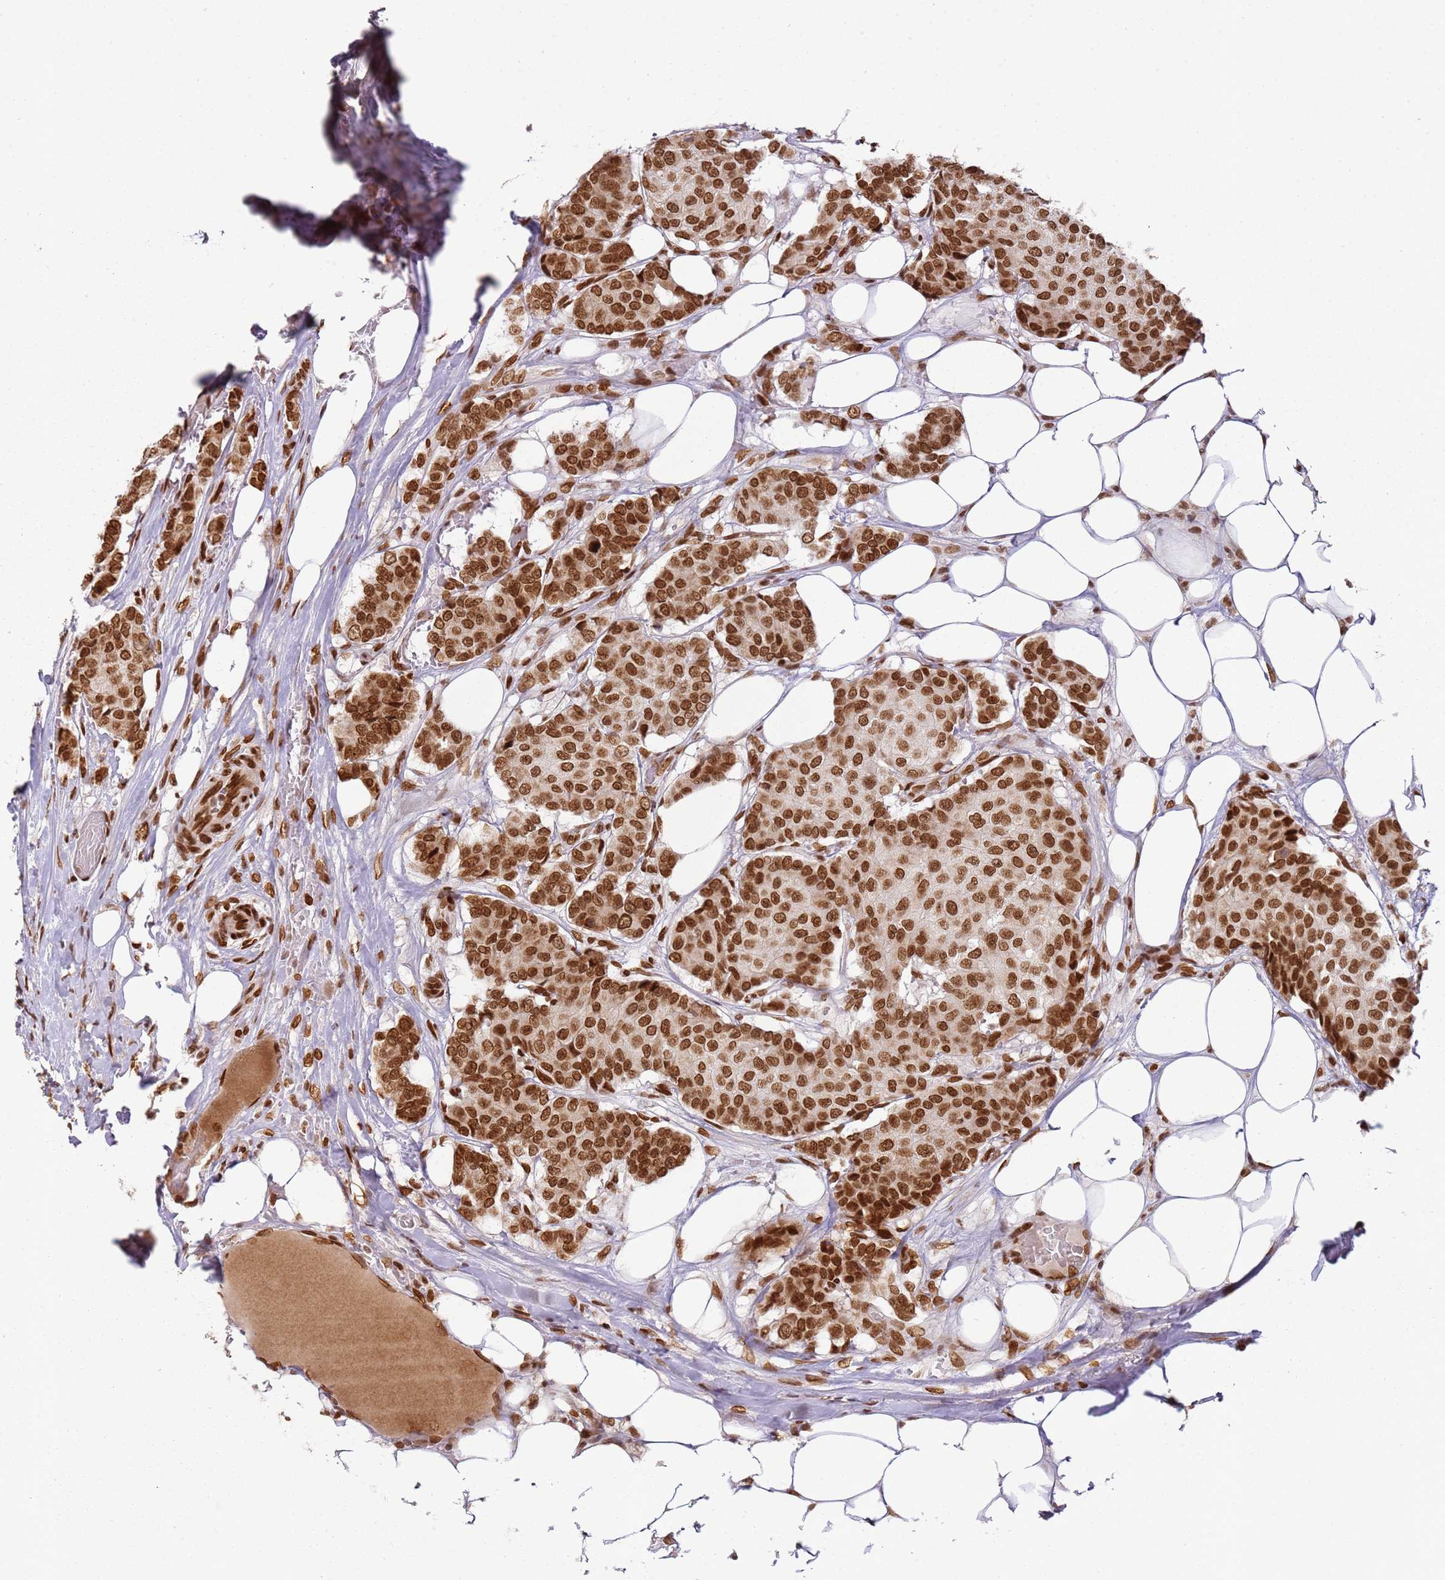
{"staining": {"intensity": "strong", "quantity": ">75%", "location": "nuclear"}, "tissue": "breast cancer", "cell_type": "Tumor cells", "image_type": "cancer", "snomed": [{"axis": "morphology", "description": "Duct carcinoma"}, {"axis": "topography", "description": "Breast"}], "caption": "Strong nuclear staining for a protein is present in approximately >75% of tumor cells of breast cancer using immunohistochemistry.", "gene": "TENT4A", "patient": {"sex": "female", "age": 75}}